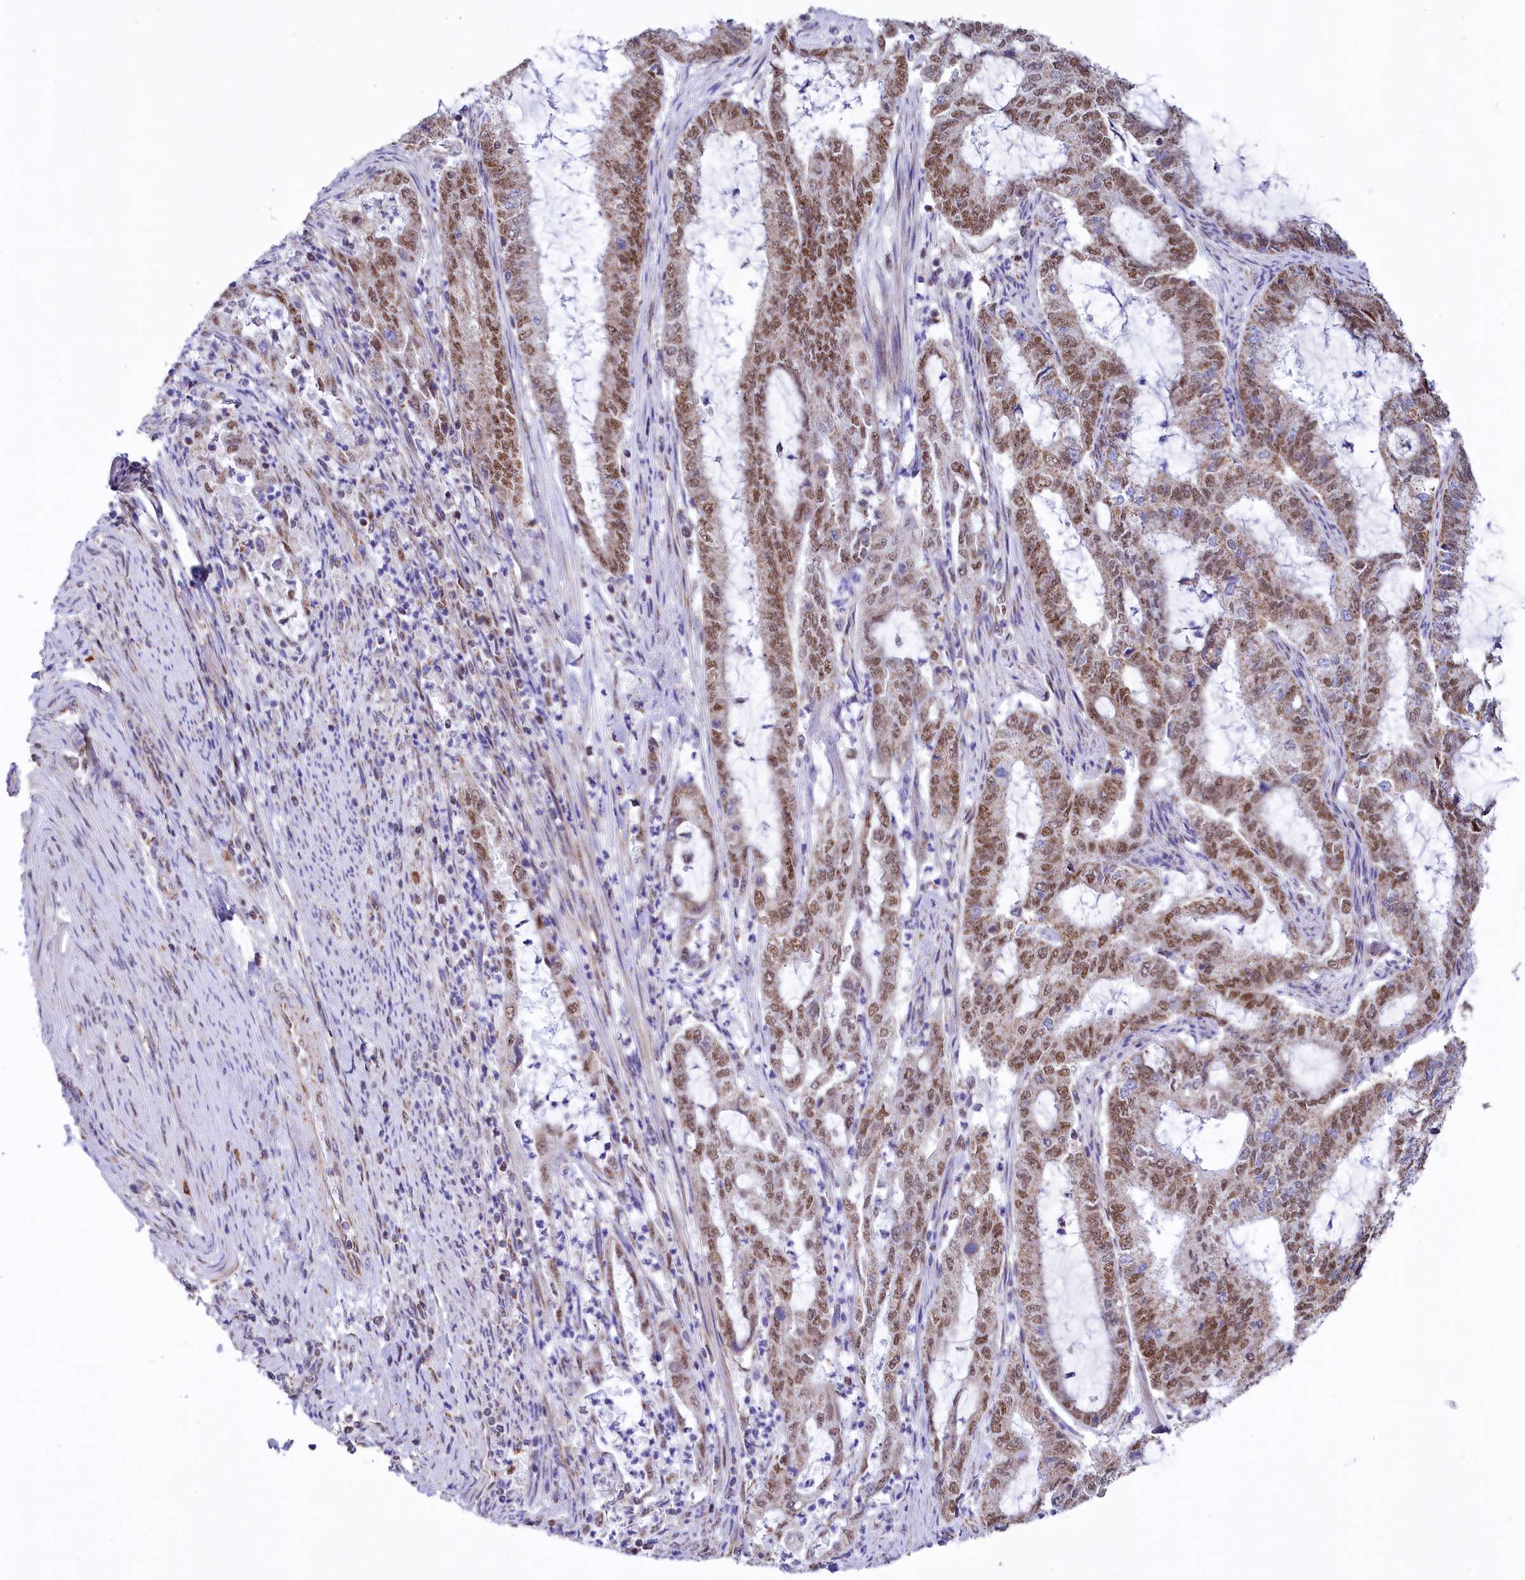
{"staining": {"intensity": "moderate", "quantity": ">75%", "location": "cytoplasmic/membranous,nuclear"}, "tissue": "endometrial cancer", "cell_type": "Tumor cells", "image_type": "cancer", "snomed": [{"axis": "morphology", "description": "Adenocarcinoma, NOS"}, {"axis": "topography", "description": "Endometrium"}], "caption": "Immunohistochemical staining of adenocarcinoma (endometrial) demonstrates moderate cytoplasmic/membranous and nuclear protein positivity in approximately >75% of tumor cells.", "gene": "MORN3", "patient": {"sex": "female", "age": 51}}